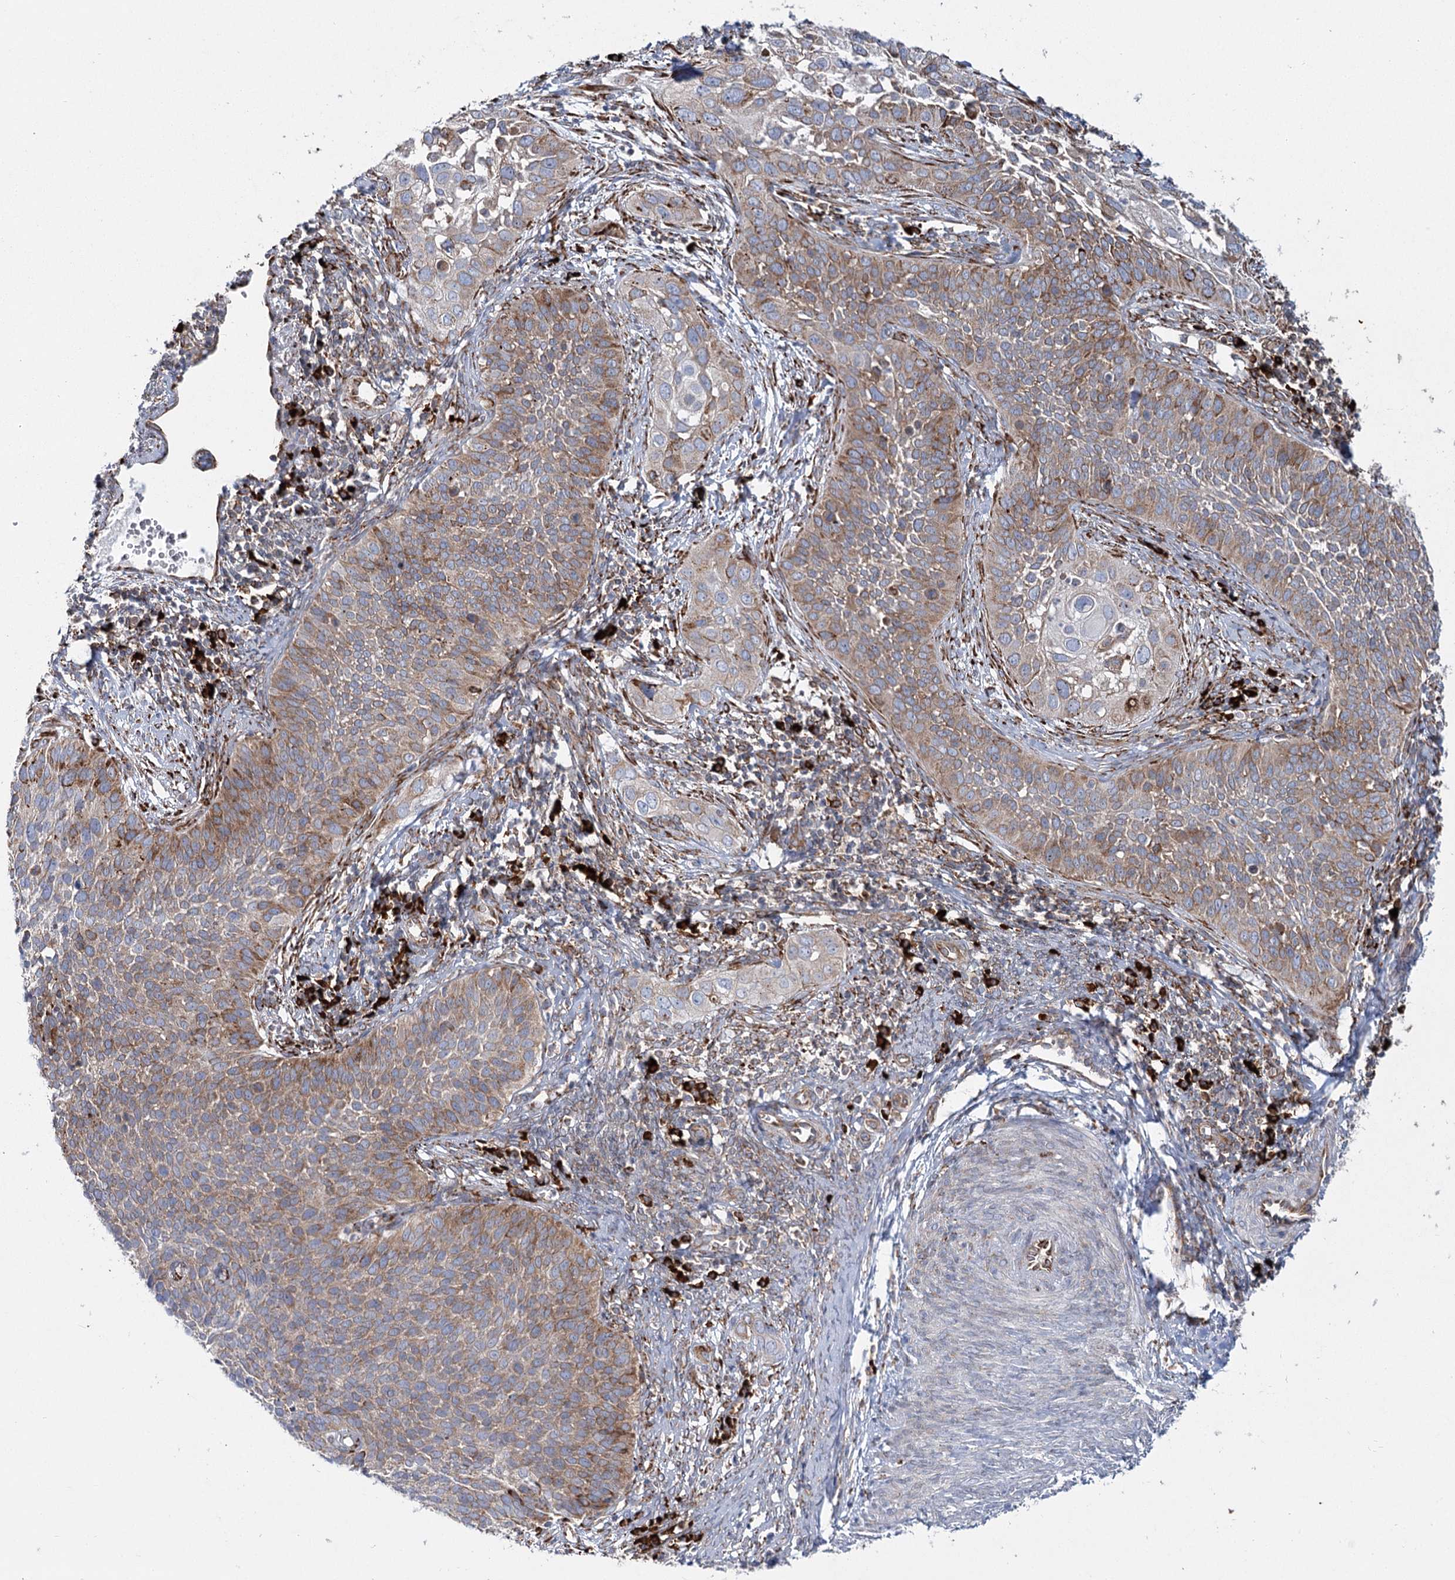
{"staining": {"intensity": "moderate", "quantity": "25%-75%", "location": "cytoplasmic/membranous"}, "tissue": "cervical cancer", "cell_type": "Tumor cells", "image_type": "cancer", "snomed": [{"axis": "morphology", "description": "Squamous cell carcinoma, NOS"}, {"axis": "topography", "description": "Cervix"}], "caption": "Cervical cancer stained for a protein shows moderate cytoplasmic/membranous positivity in tumor cells.", "gene": "POGLUT1", "patient": {"sex": "female", "age": 34}}